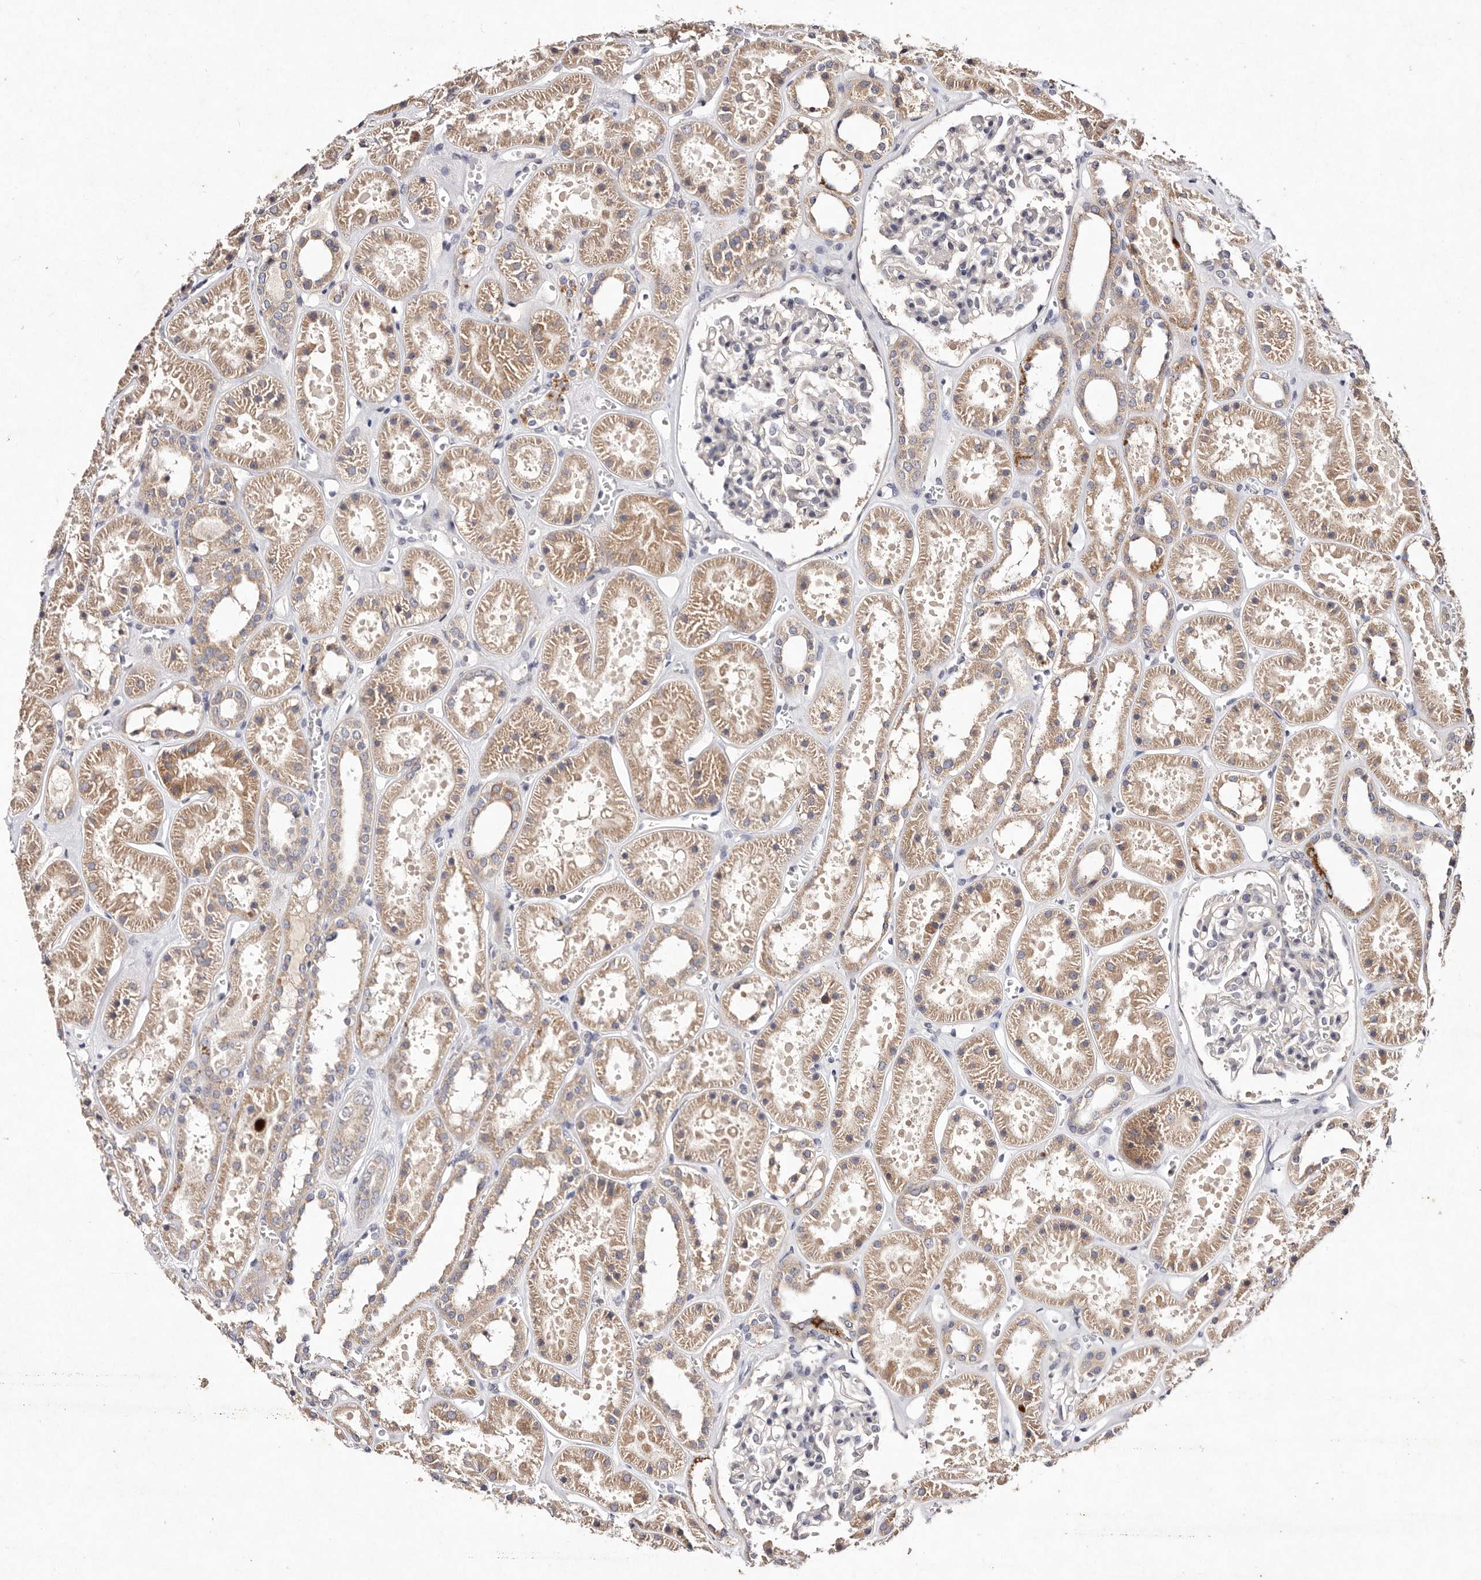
{"staining": {"intensity": "negative", "quantity": "none", "location": "none"}, "tissue": "kidney", "cell_type": "Cells in glomeruli", "image_type": "normal", "snomed": [{"axis": "morphology", "description": "Normal tissue, NOS"}, {"axis": "topography", "description": "Kidney"}], "caption": "Immunohistochemistry of unremarkable kidney reveals no staining in cells in glomeruli.", "gene": "TSC2", "patient": {"sex": "female", "age": 41}}